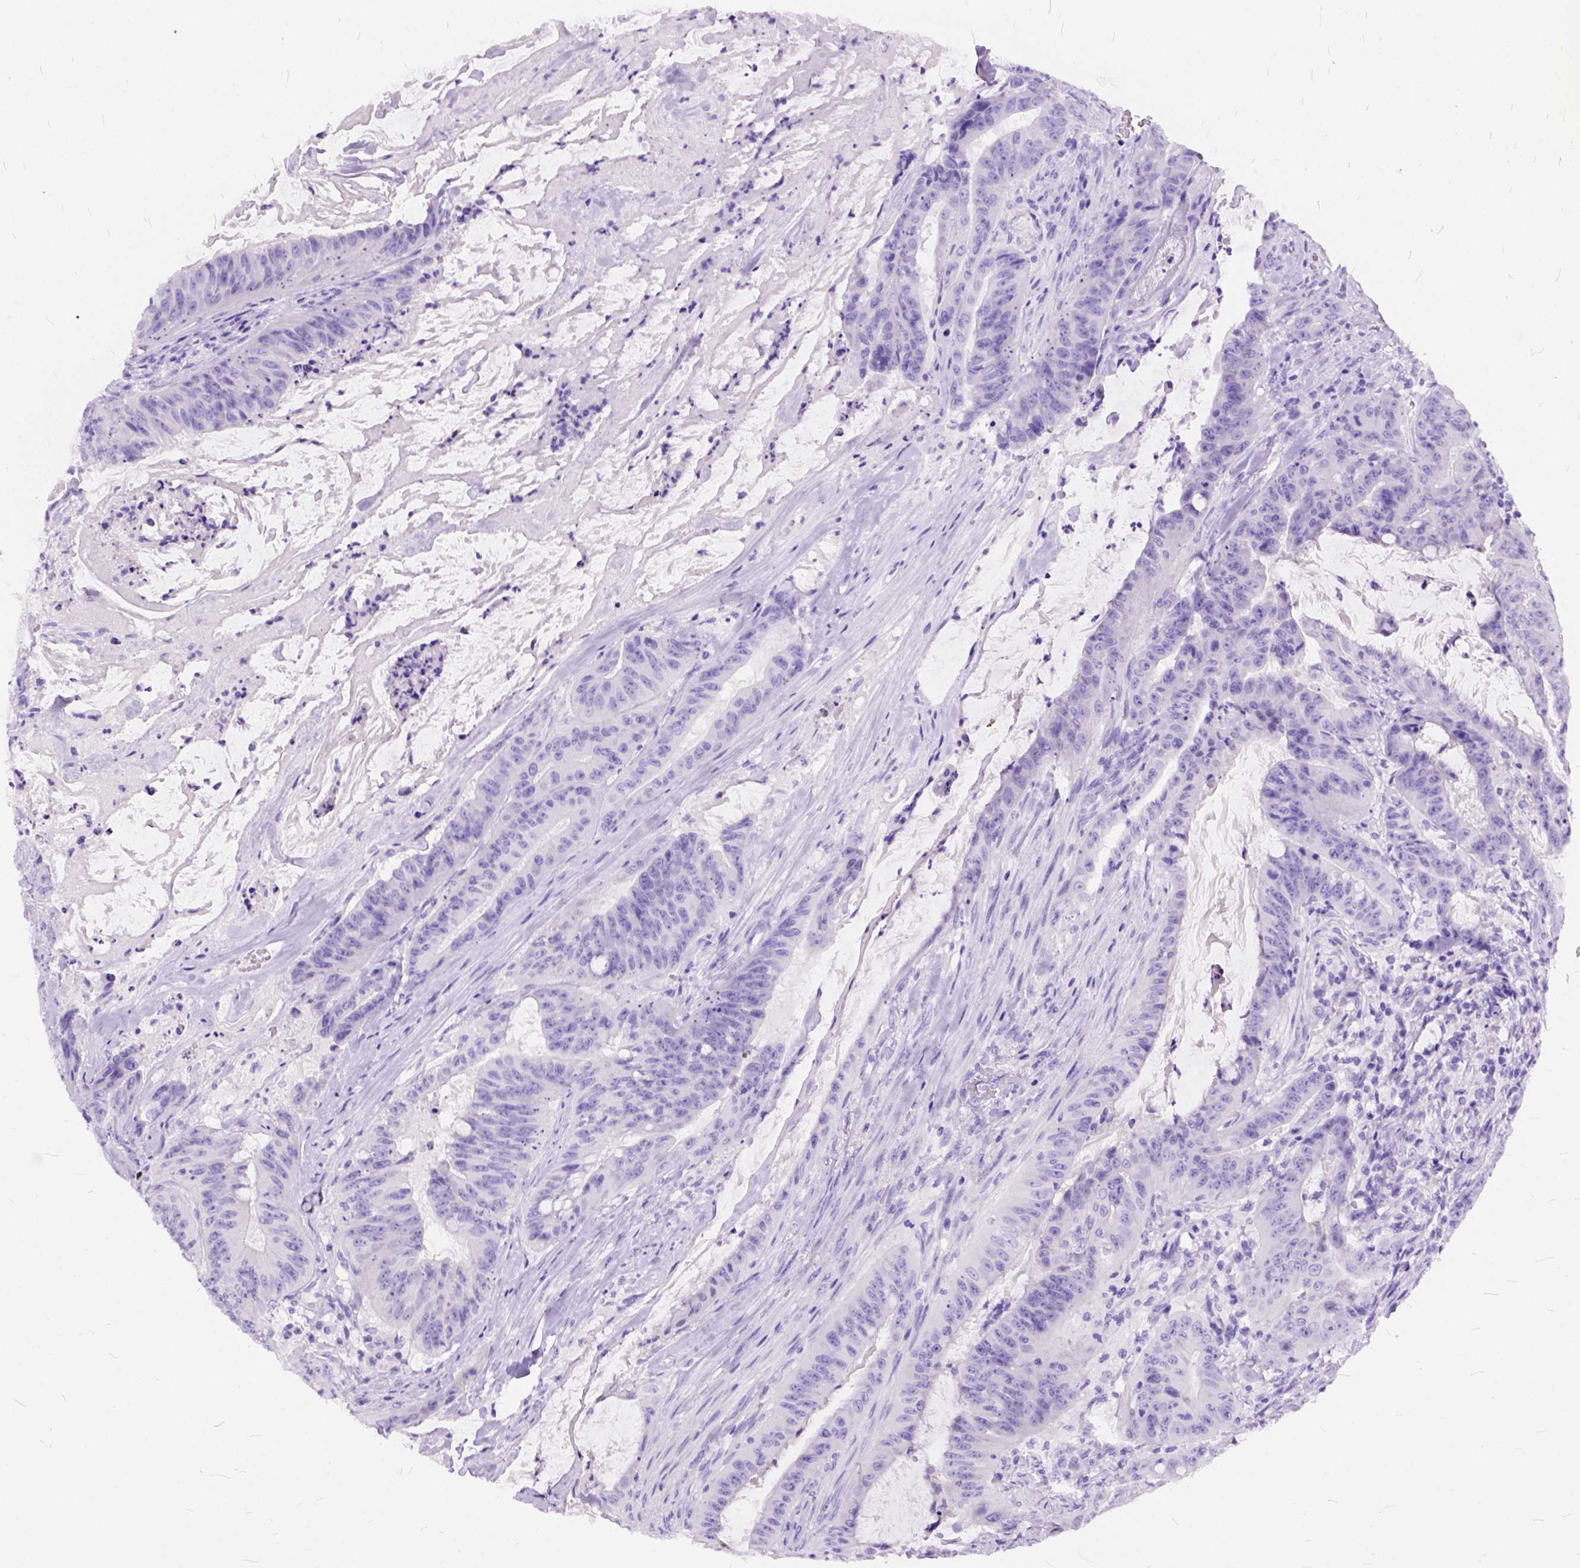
{"staining": {"intensity": "negative", "quantity": "none", "location": "none"}, "tissue": "colorectal cancer", "cell_type": "Tumor cells", "image_type": "cancer", "snomed": [{"axis": "morphology", "description": "Adenocarcinoma, NOS"}, {"axis": "topography", "description": "Colon"}], "caption": "IHC image of adenocarcinoma (colorectal) stained for a protein (brown), which shows no staining in tumor cells.", "gene": "C1QTNF3", "patient": {"sex": "male", "age": 33}}